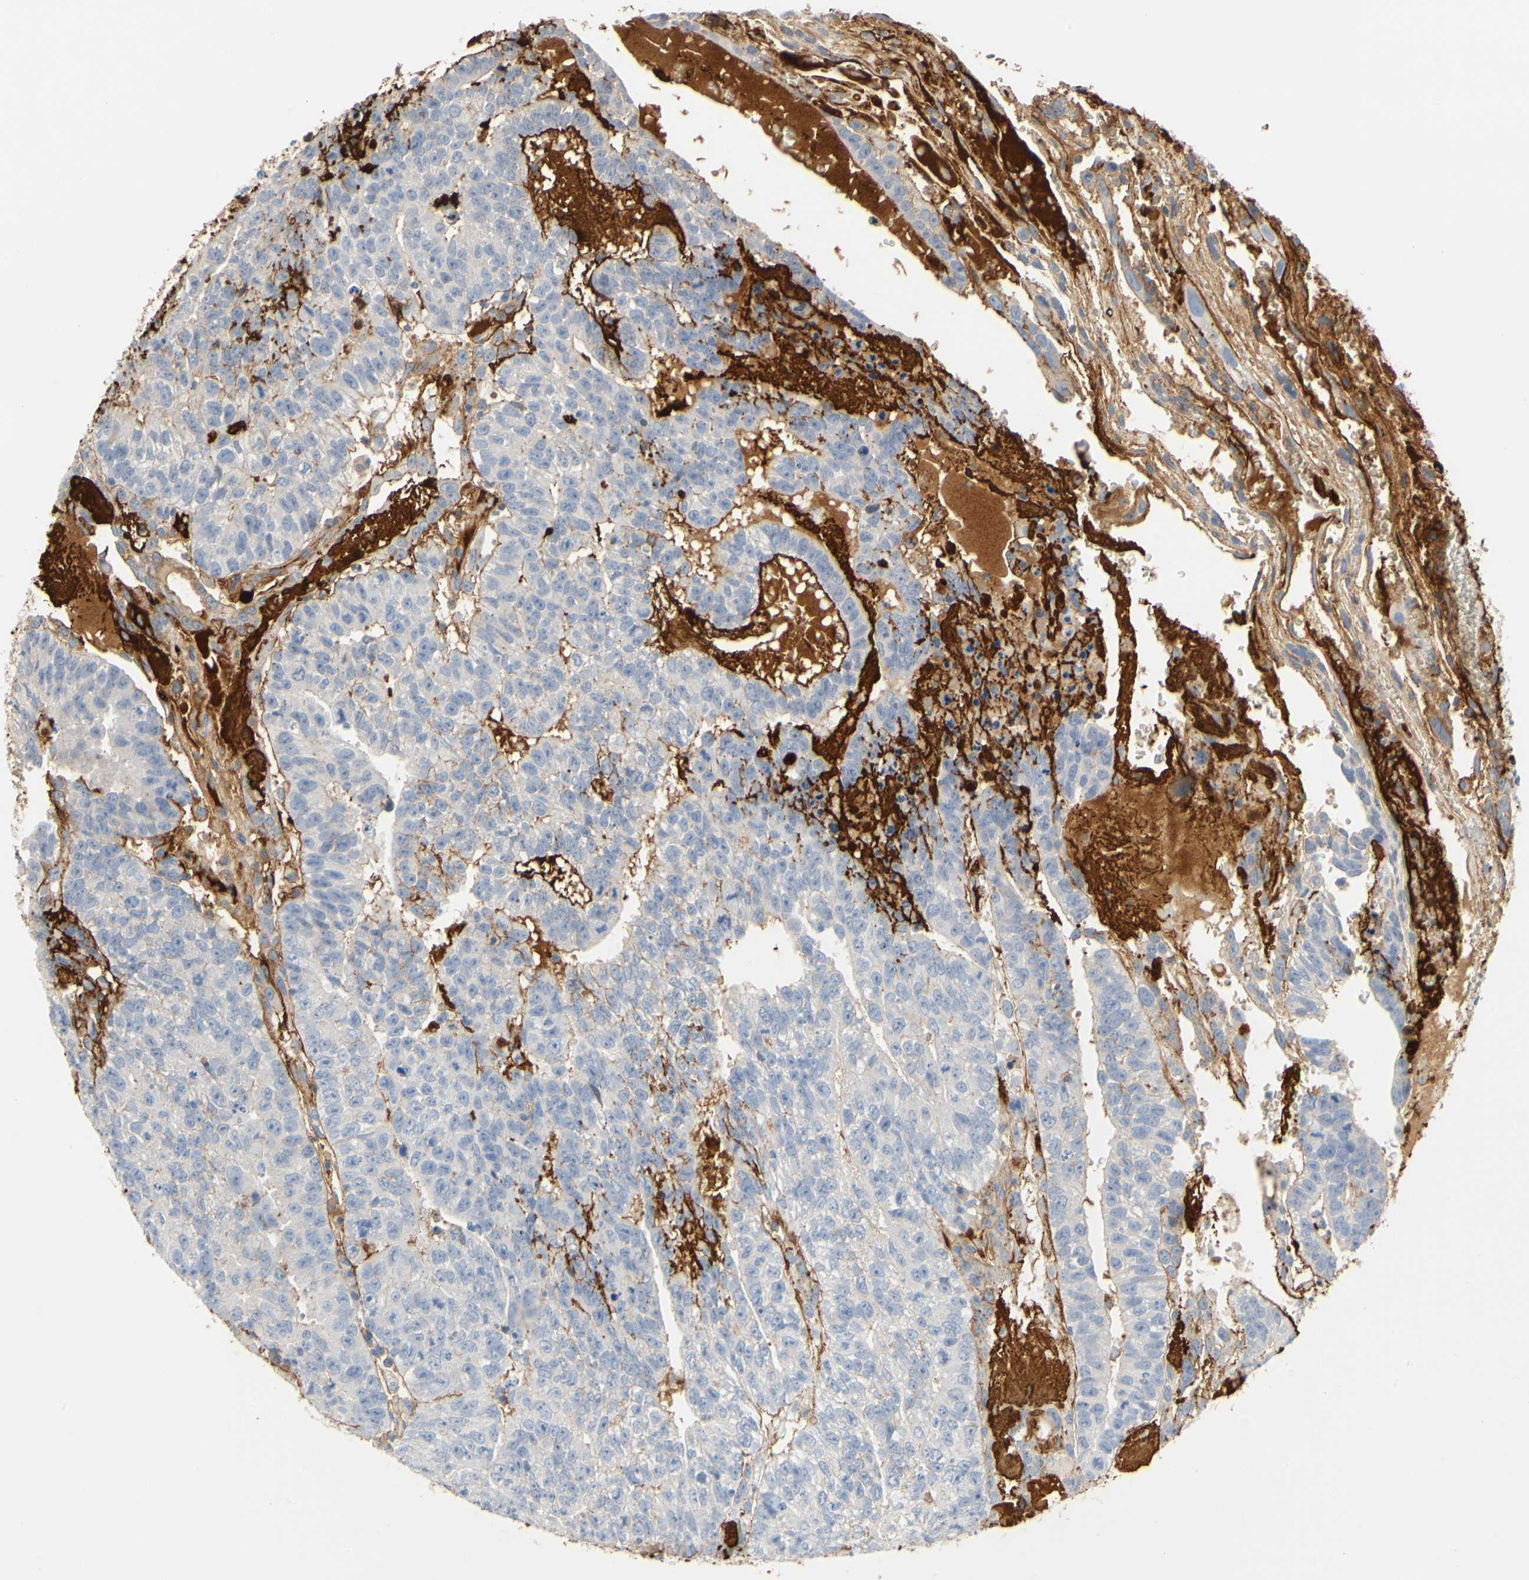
{"staining": {"intensity": "negative", "quantity": "none", "location": "none"}, "tissue": "testis cancer", "cell_type": "Tumor cells", "image_type": "cancer", "snomed": [{"axis": "morphology", "description": "Seminoma, NOS"}, {"axis": "morphology", "description": "Carcinoma, Embryonal, NOS"}, {"axis": "topography", "description": "Testis"}], "caption": "DAB (3,3'-diaminobenzidine) immunohistochemical staining of human testis seminoma displays no significant positivity in tumor cells. (Stains: DAB (3,3'-diaminobenzidine) IHC with hematoxylin counter stain, Microscopy: brightfield microscopy at high magnification).", "gene": "FGB", "patient": {"sex": "male", "age": 52}}